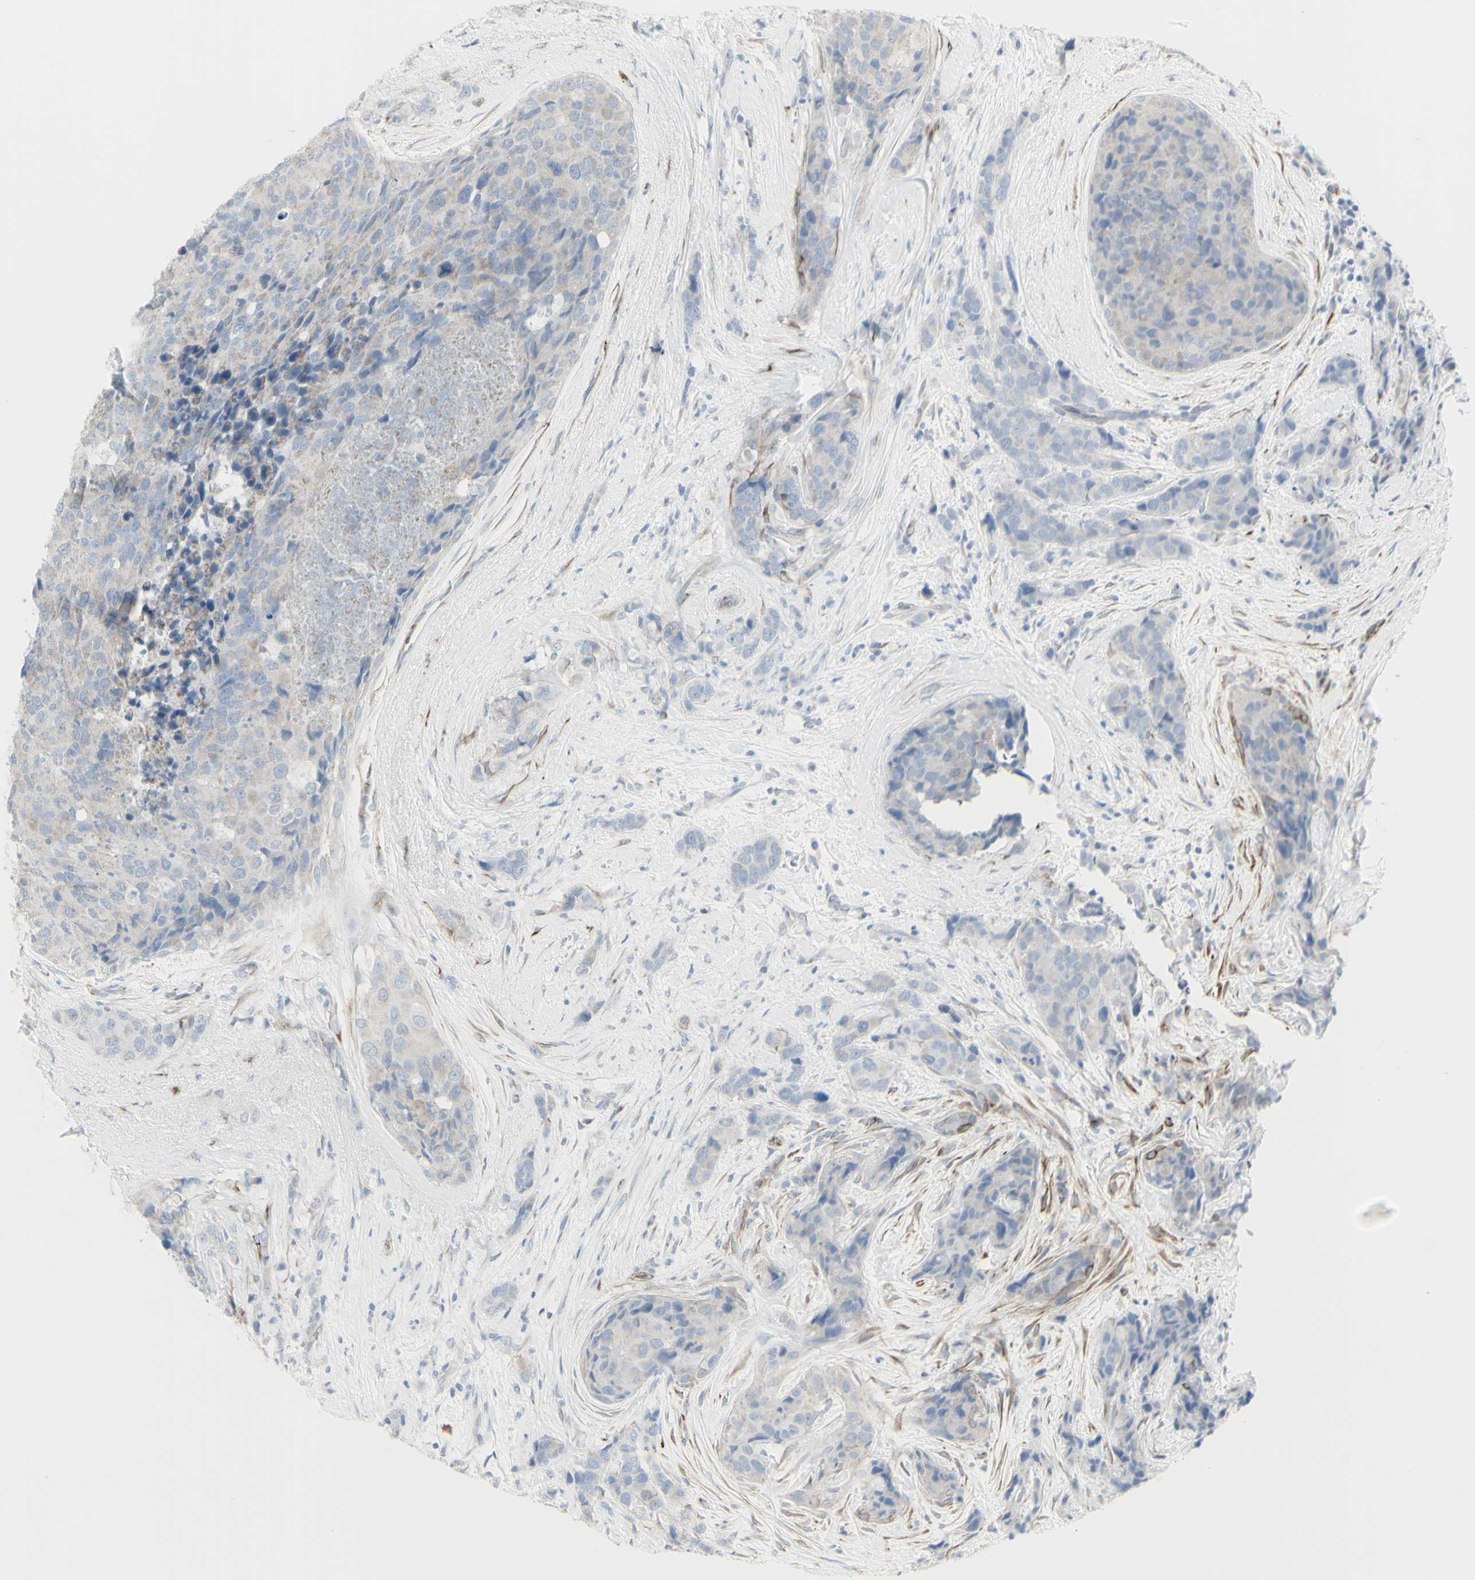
{"staining": {"intensity": "negative", "quantity": "none", "location": "none"}, "tissue": "breast cancer", "cell_type": "Tumor cells", "image_type": "cancer", "snomed": [{"axis": "morphology", "description": "Lobular carcinoma"}, {"axis": "topography", "description": "Breast"}], "caption": "IHC micrograph of neoplastic tissue: human breast lobular carcinoma stained with DAB reveals no significant protein positivity in tumor cells. (DAB (3,3'-diaminobenzidine) IHC with hematoxylin counter stain).", "gene": "ENSG00000198211", "patient": {"sex": "female", "age": 59}}